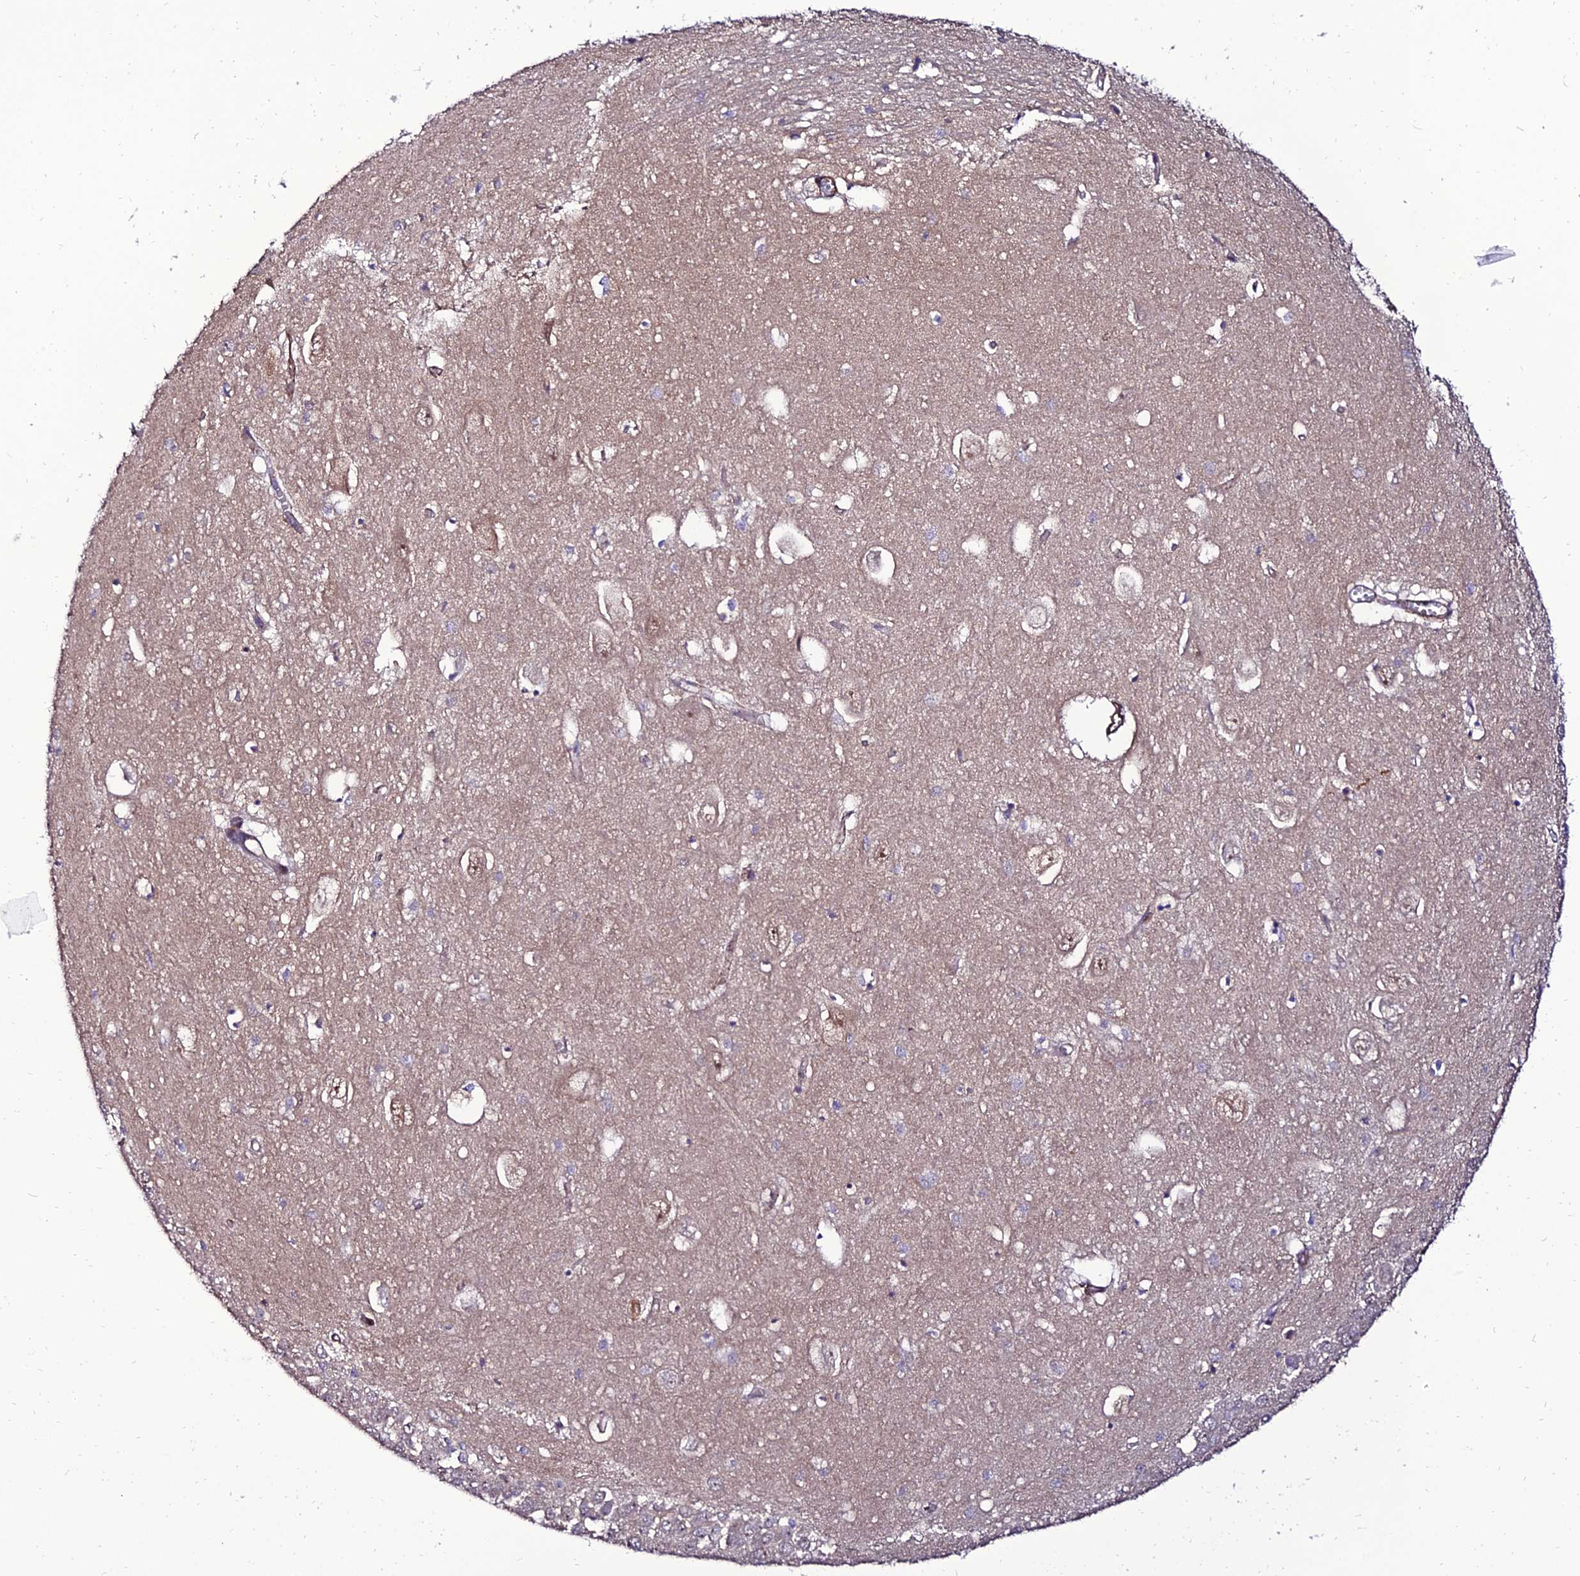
{"staining": {"intensity": "negative", "quantity": "none", "location": "none"}, "tissue": "hippocampus", "cell_type": "Glial cells", "image_type": "normal", "snomed": [{"axis": "morphology", "description": "Normal tissue, NOS"}, {"axis": "topography", "description": "Hippocampus"}], "caption": "A photomicrograph of human hippocampus is negative for staining in glial cells. (IHC, brightfield microscopy, high magnification).", "gene": "ALDH3B2", "patient": {"sex": "female", "age": 64}}